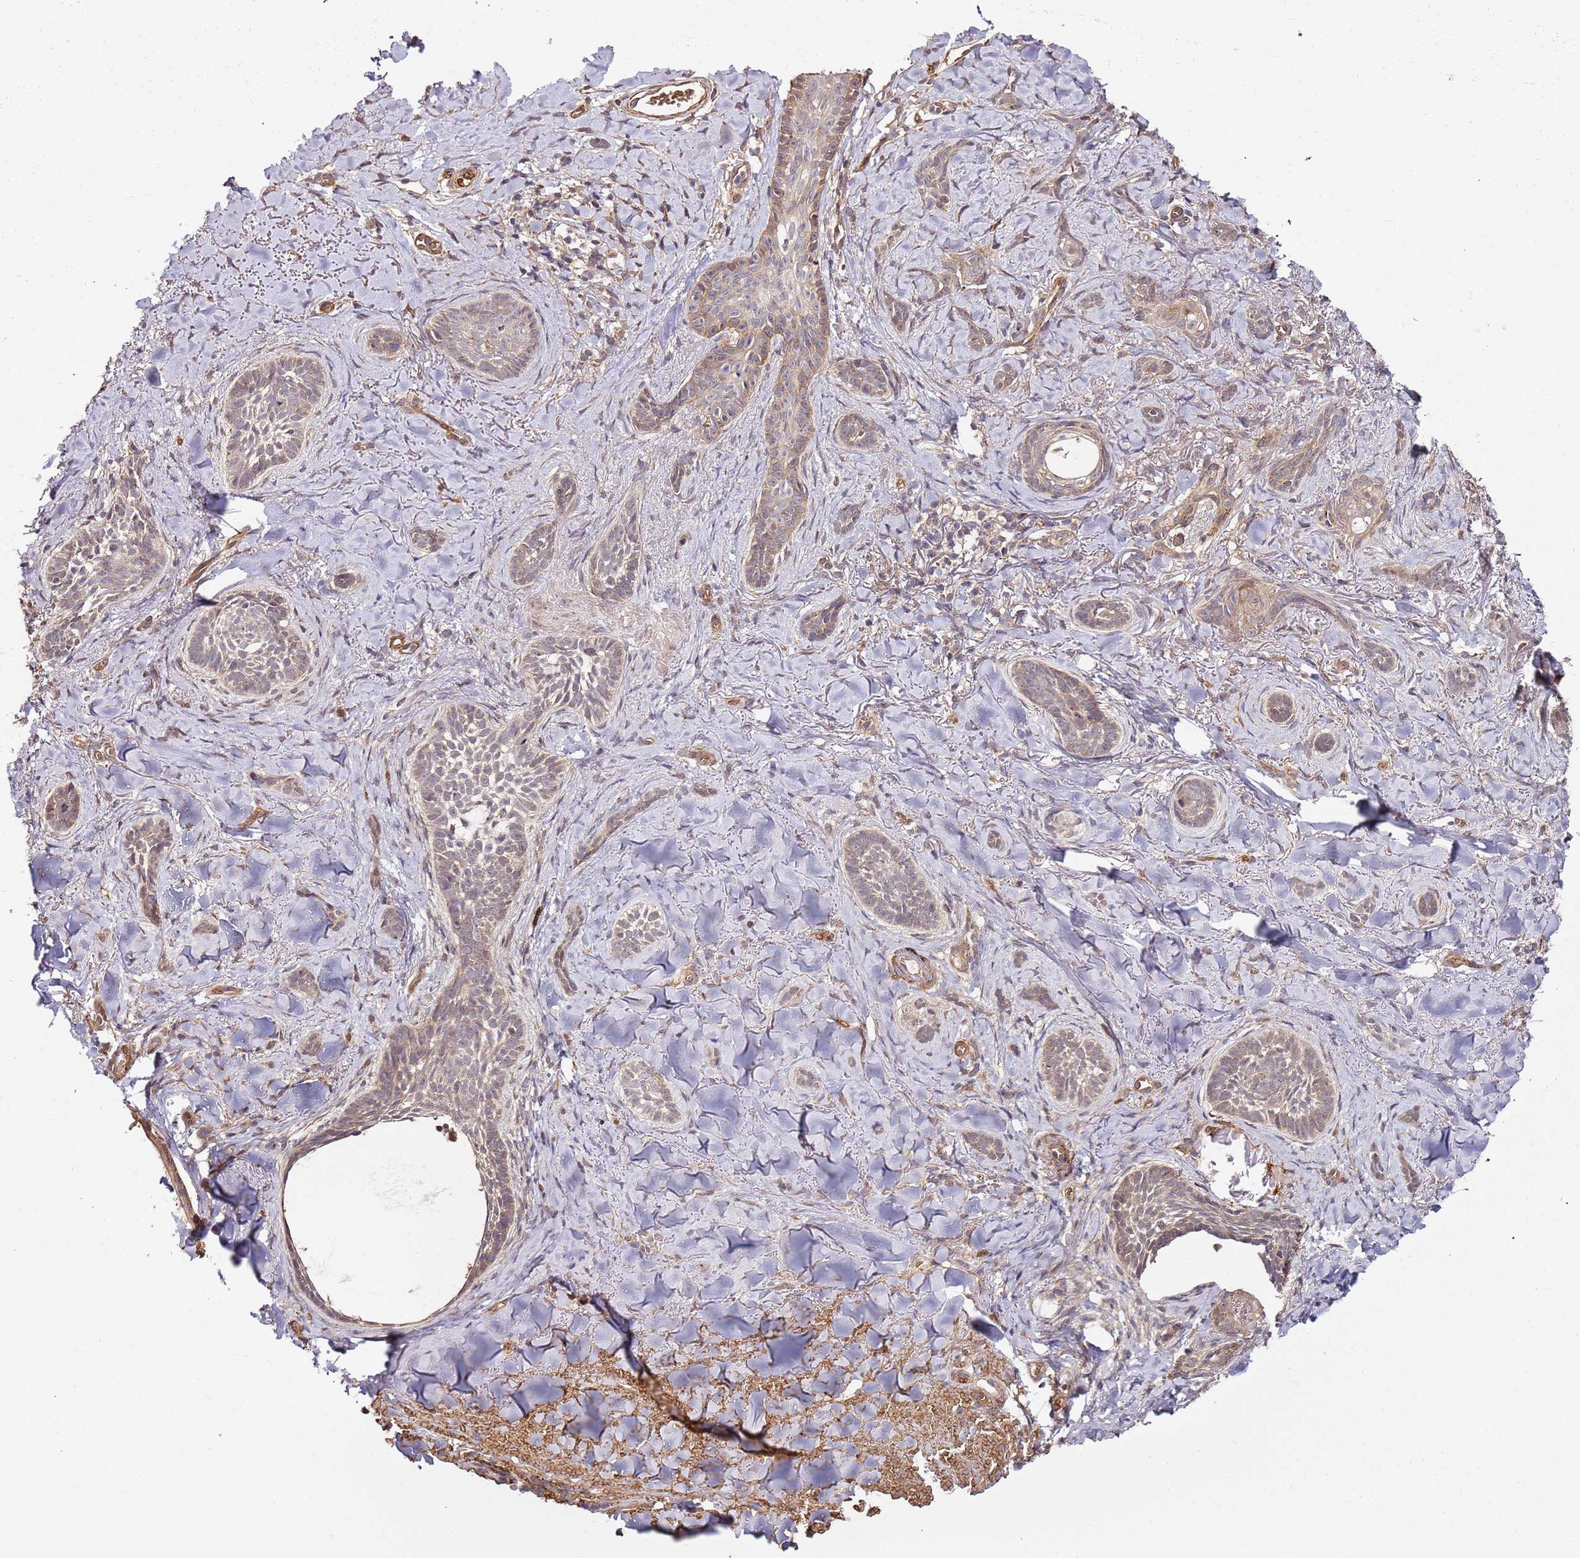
{"staining": {"intensity": "weak", "quantity": ">75%", "location": "cytoplasmic/membranous"}, "tissue": "skin cancer", "cell_type": "Tumor cells", "image_type": "cancer", "snomed": [{"axis": "morphology", "description": "Basal cell carcinoma"}, {"axis": "topography", "description": "Skin"}], "caption": "Skin basal cell carcinoma stained with DAB immunohistochemistry (IHC) displays low levels of weak cytoplasmic/membranous expression in about >75% of tumor cells. (Brightfield microscopy of DAB IHC at high magnification).", "gene": "TM2D2", "patient": {"sex": "female", "age": 55}}